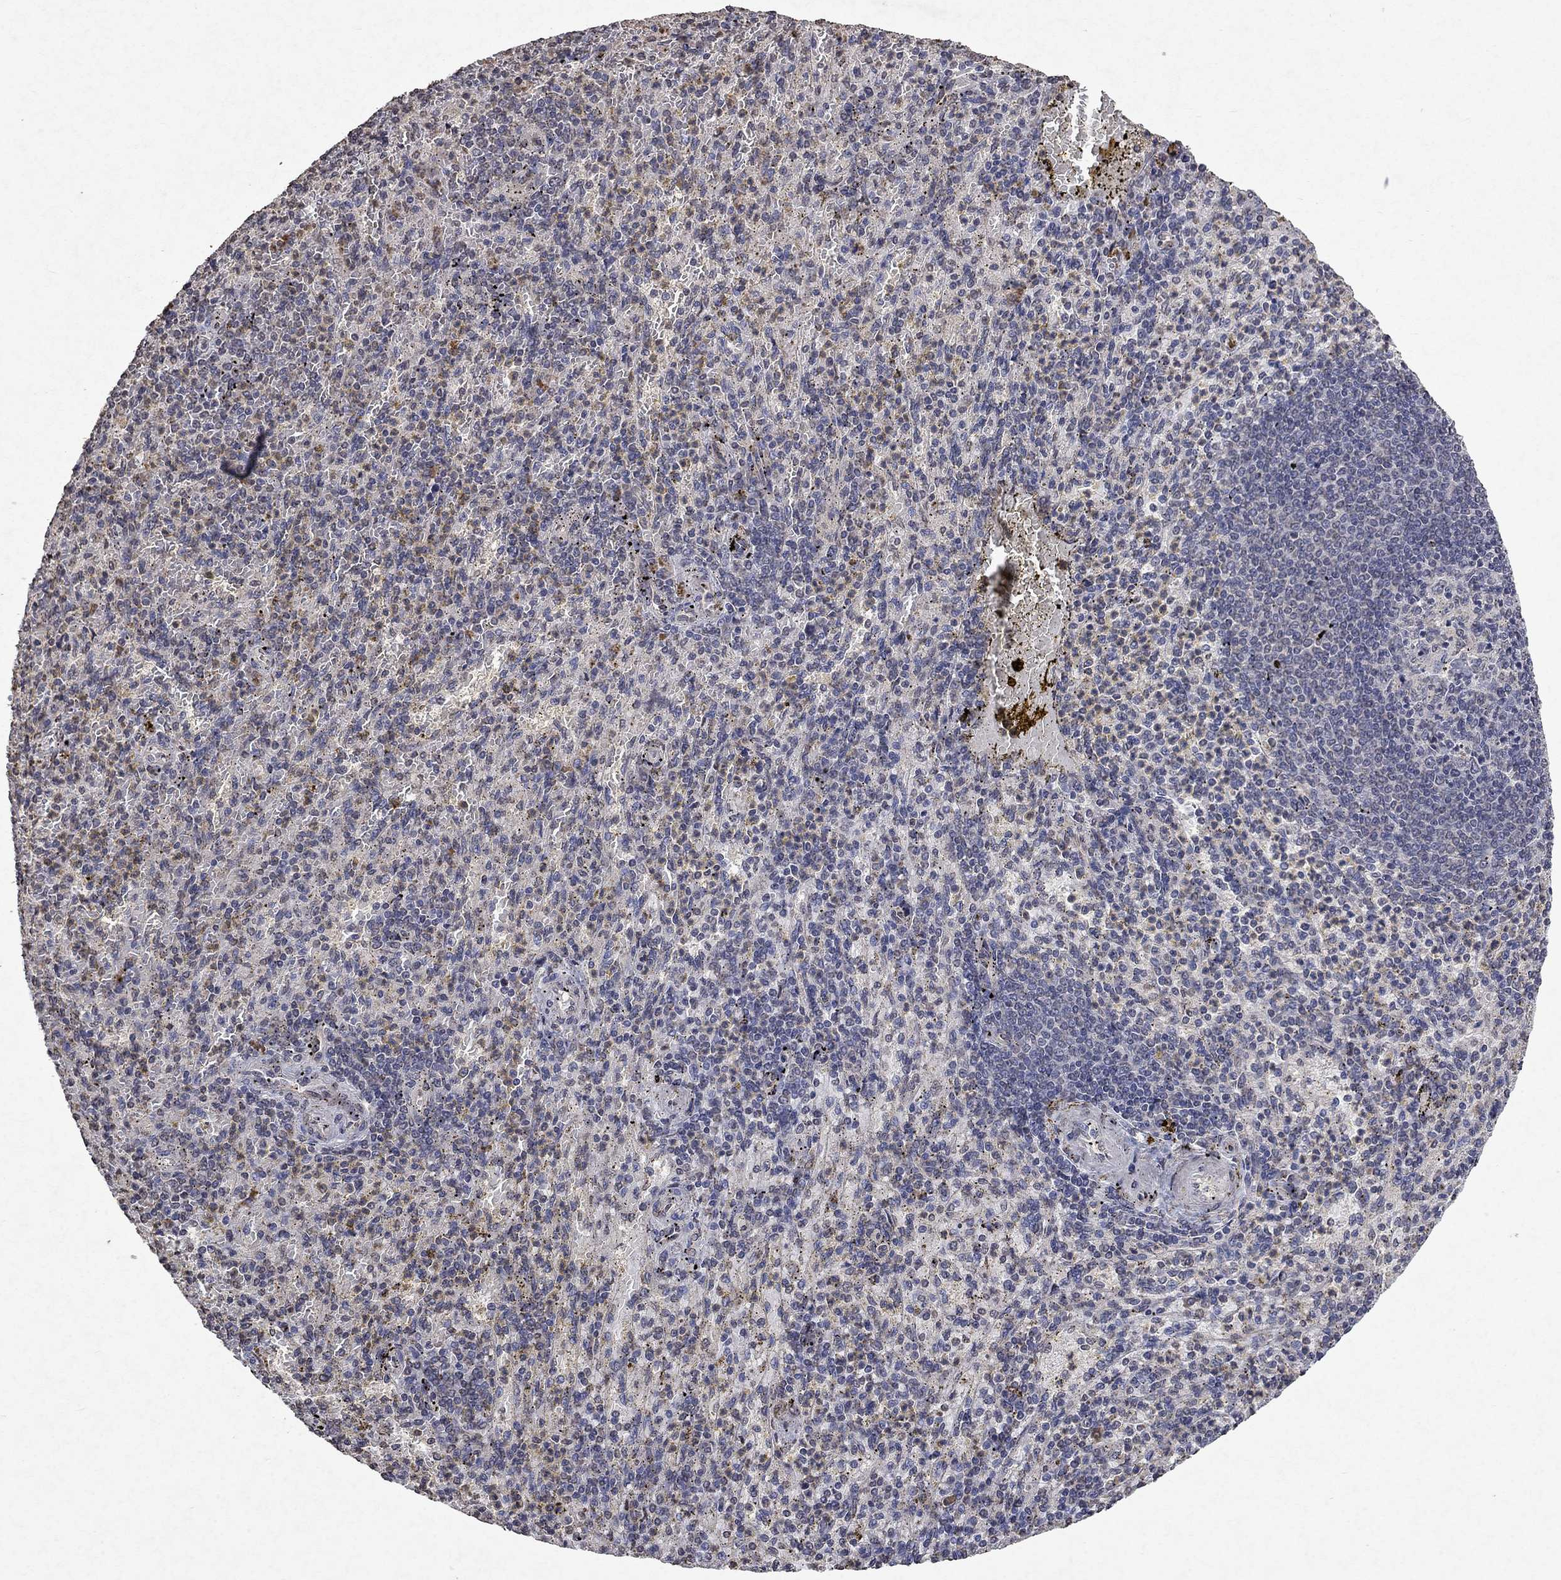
{"staining": {"intensity": "weak", "quantity": "25%-75%", "location": "cytoplasmic/membranous"}, "tissue": "spleen", "cell_type": "Cells in red pulp", "image_type": "normal", "snomed": [{"axis": "morphology", "description": "Normal tissue, NOS"}, {"axis": "topography", "description": "Spleen"}], "caption": "Immunohistochemistry (IHC) micrograph of unremarkable spleen: human spleen stained using immunohistochemistry exhibits low levels of weak protein expression localized specifically in the cytoplasmic/membranous of cells in red pulp, appearing as a cytoplasmic/membranous brown color.", "gene": "TTC38", "patient": {"sex": "female", "age": 74}}